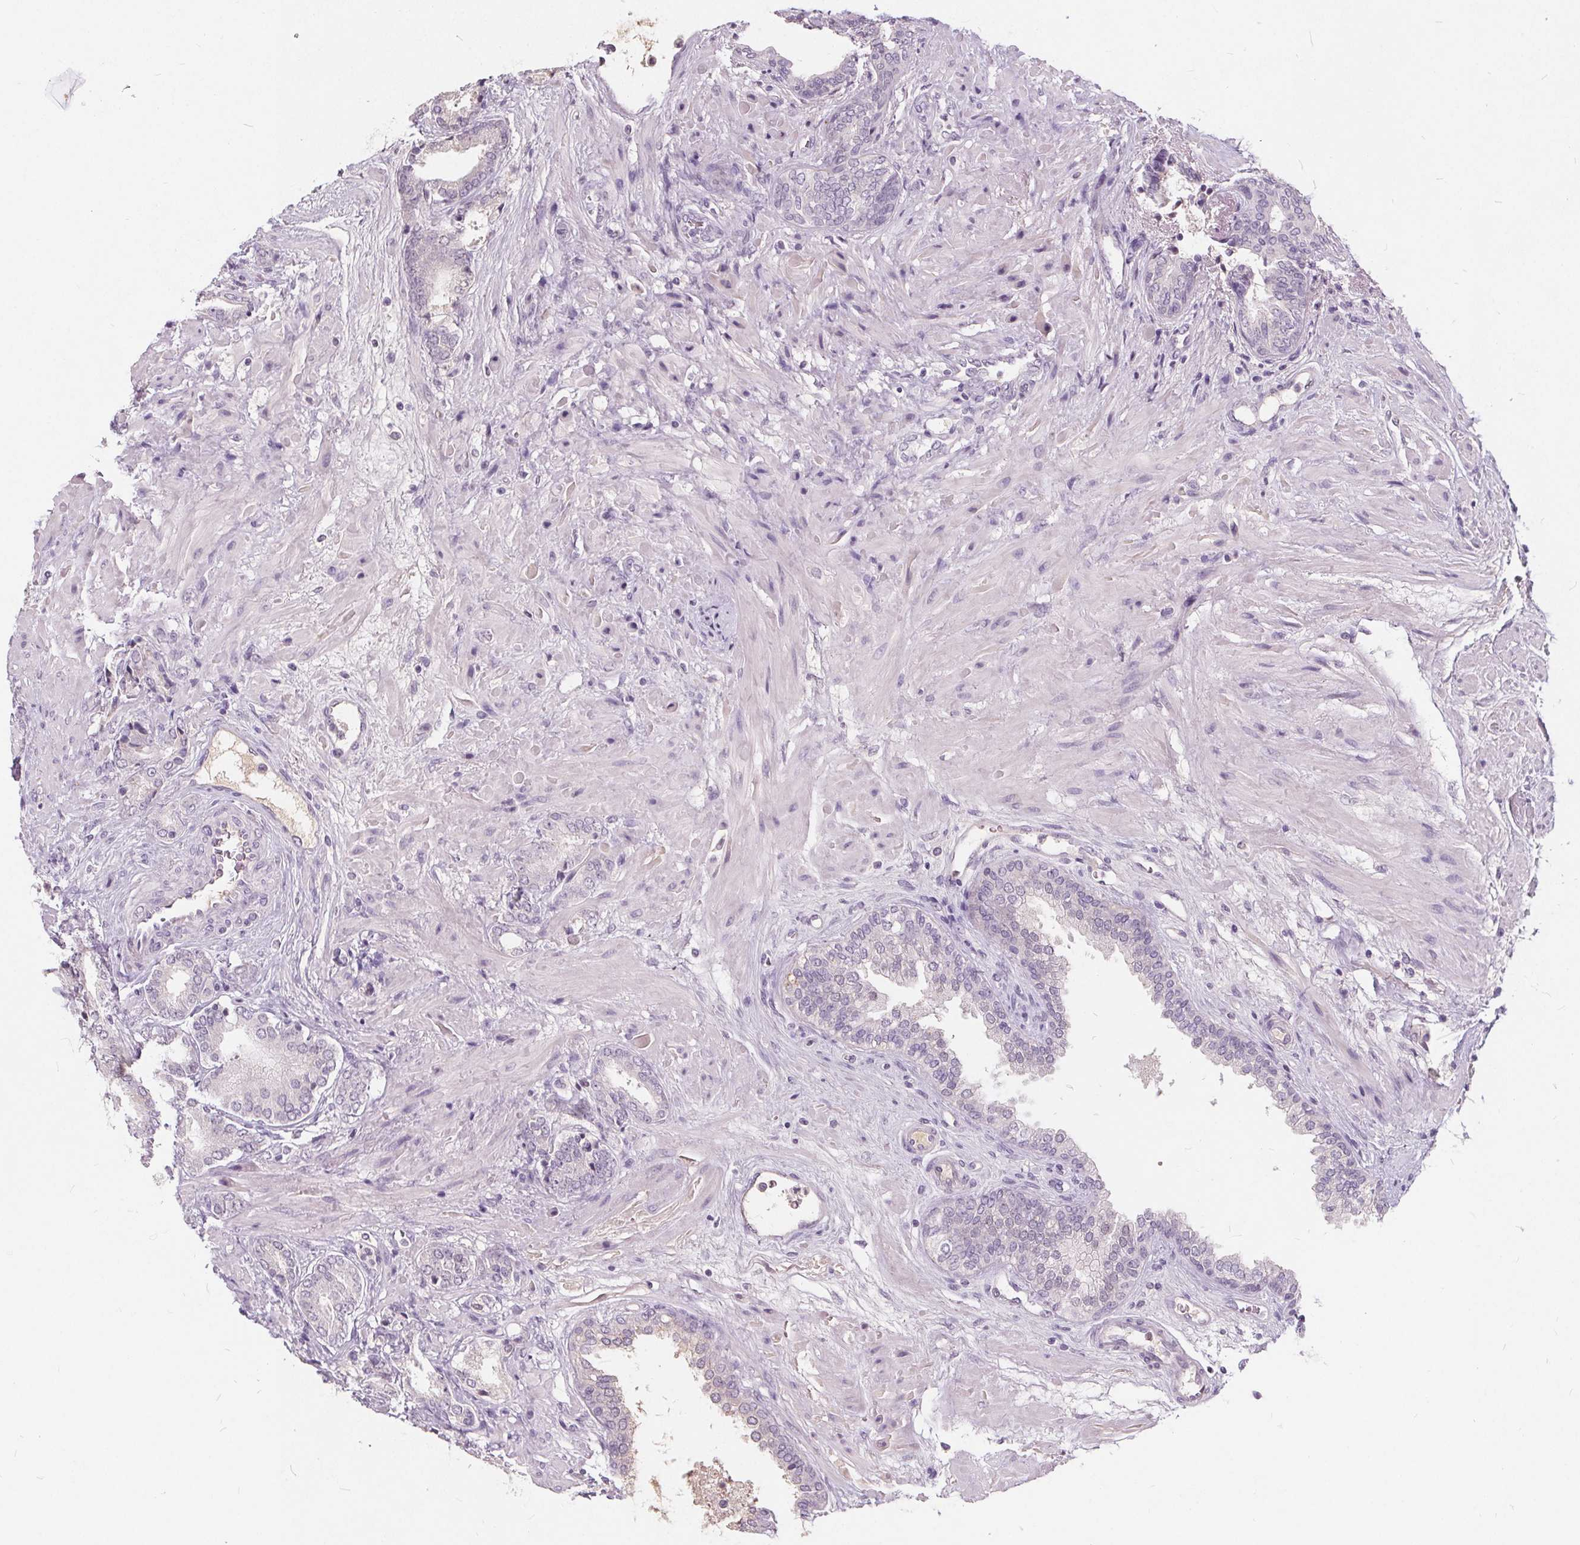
{"staining": {"intensity": "negative", "quantity": "none", "location": "none"}, "tissue": "prostate cancer", "cell_type": "Tumor cells", "image_type": "cancer", "snomed": [{"axis": "morphology", "description": "Adenocarcinoma, High grade"}, {"axis": "topography", "description": "Prostate"}], "caption": "There is no significant expression in tumor cells of prostate high-grade adenocarcinoma.", "gene": "PLA2G2E", "patient": {"sex": "male", "age": 56}}